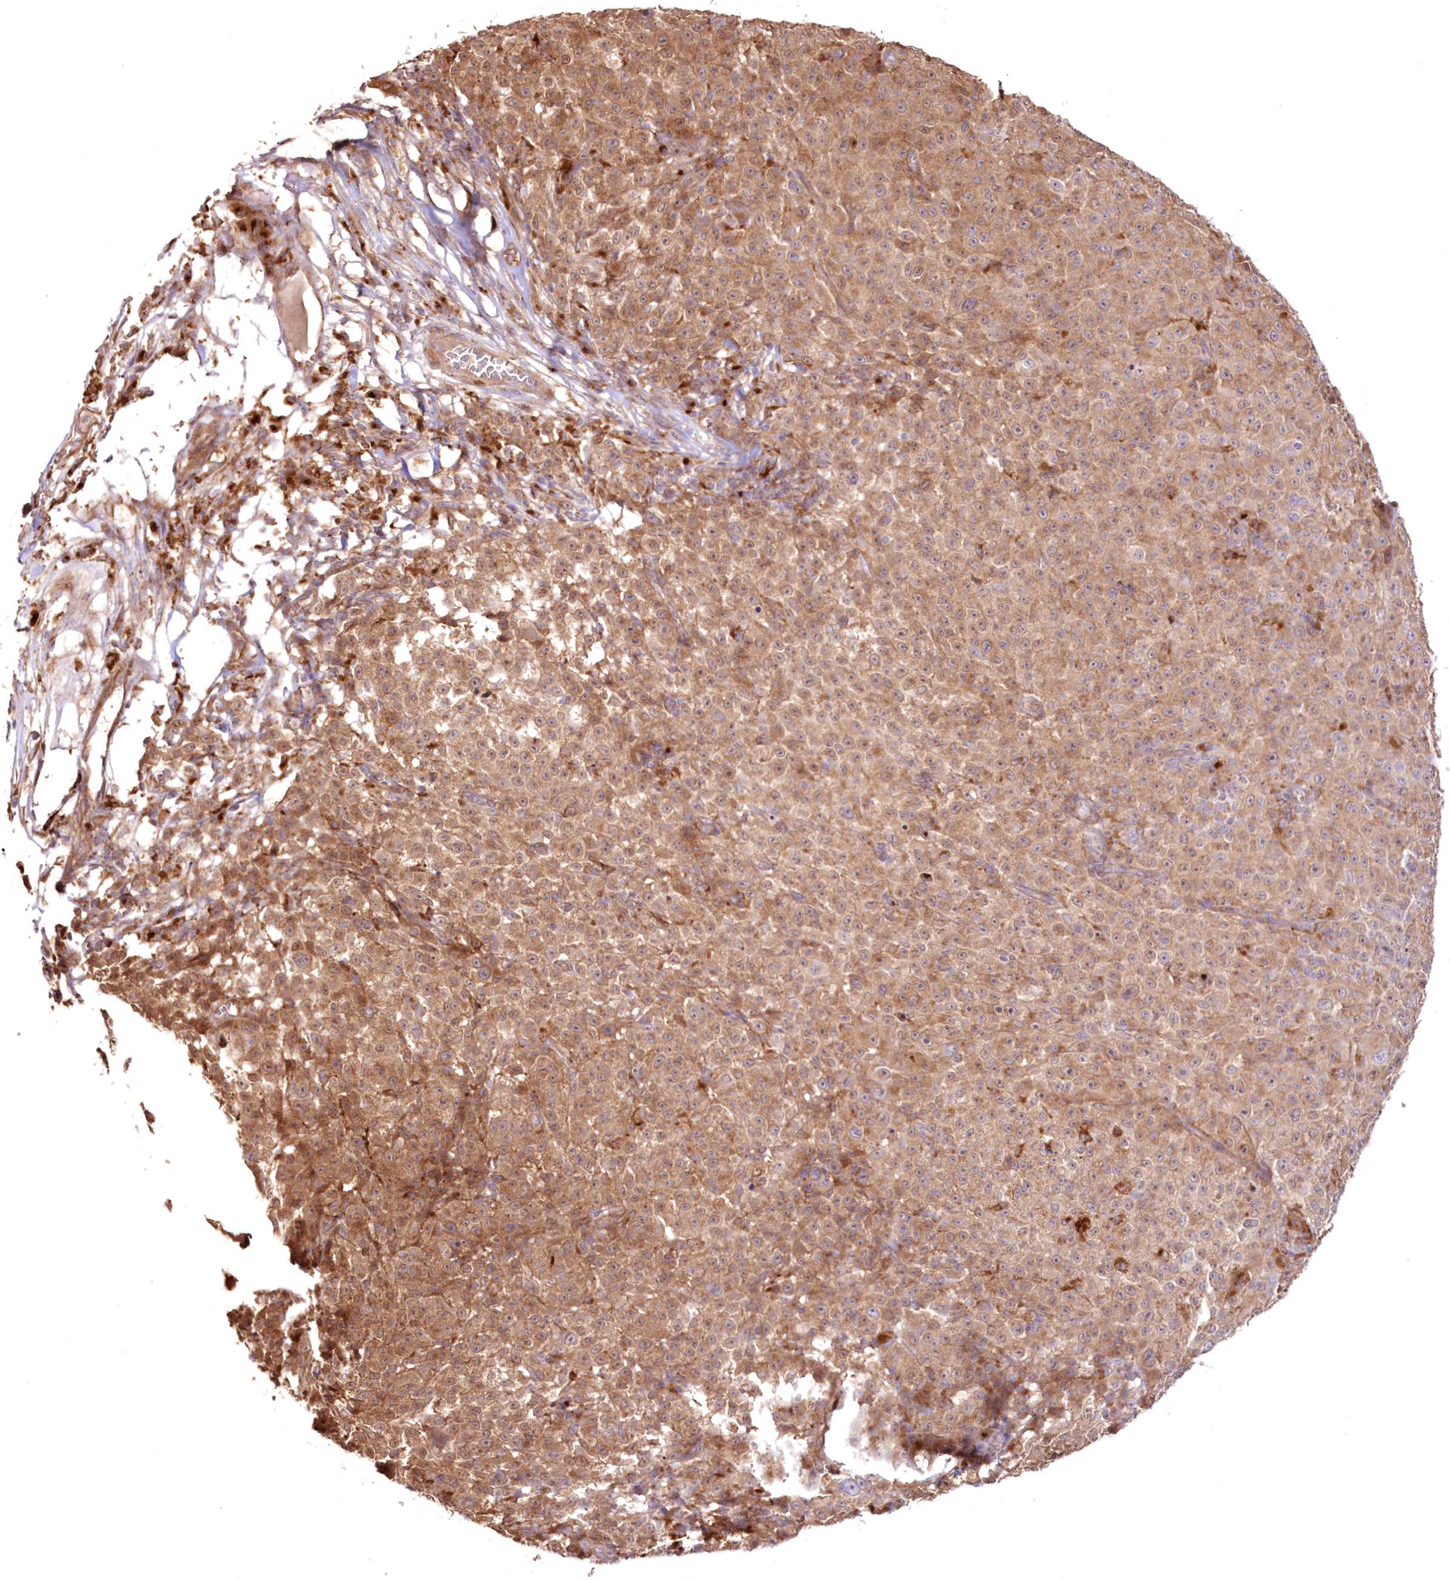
{"staining": {"intensity": "moderate", "quantity": ">75%", "location": "cytoplasmic/membranous"}, "tissue": "melanoma", "cell_type": "Tumor cells", "image_type": "cancer", "snomed": [{"axis": "morphology", "description": "Malignant melanoma, NOS"}, {"axis": "topography", "description": "Skin"}], "caption": "IHC of human melanoma reveals medium levels of moderate cytoplasmic/membranous expression in approximately >75% of tumor cells.", "gene": "DDO", "patient": {"sex": "female", "age": 82}}